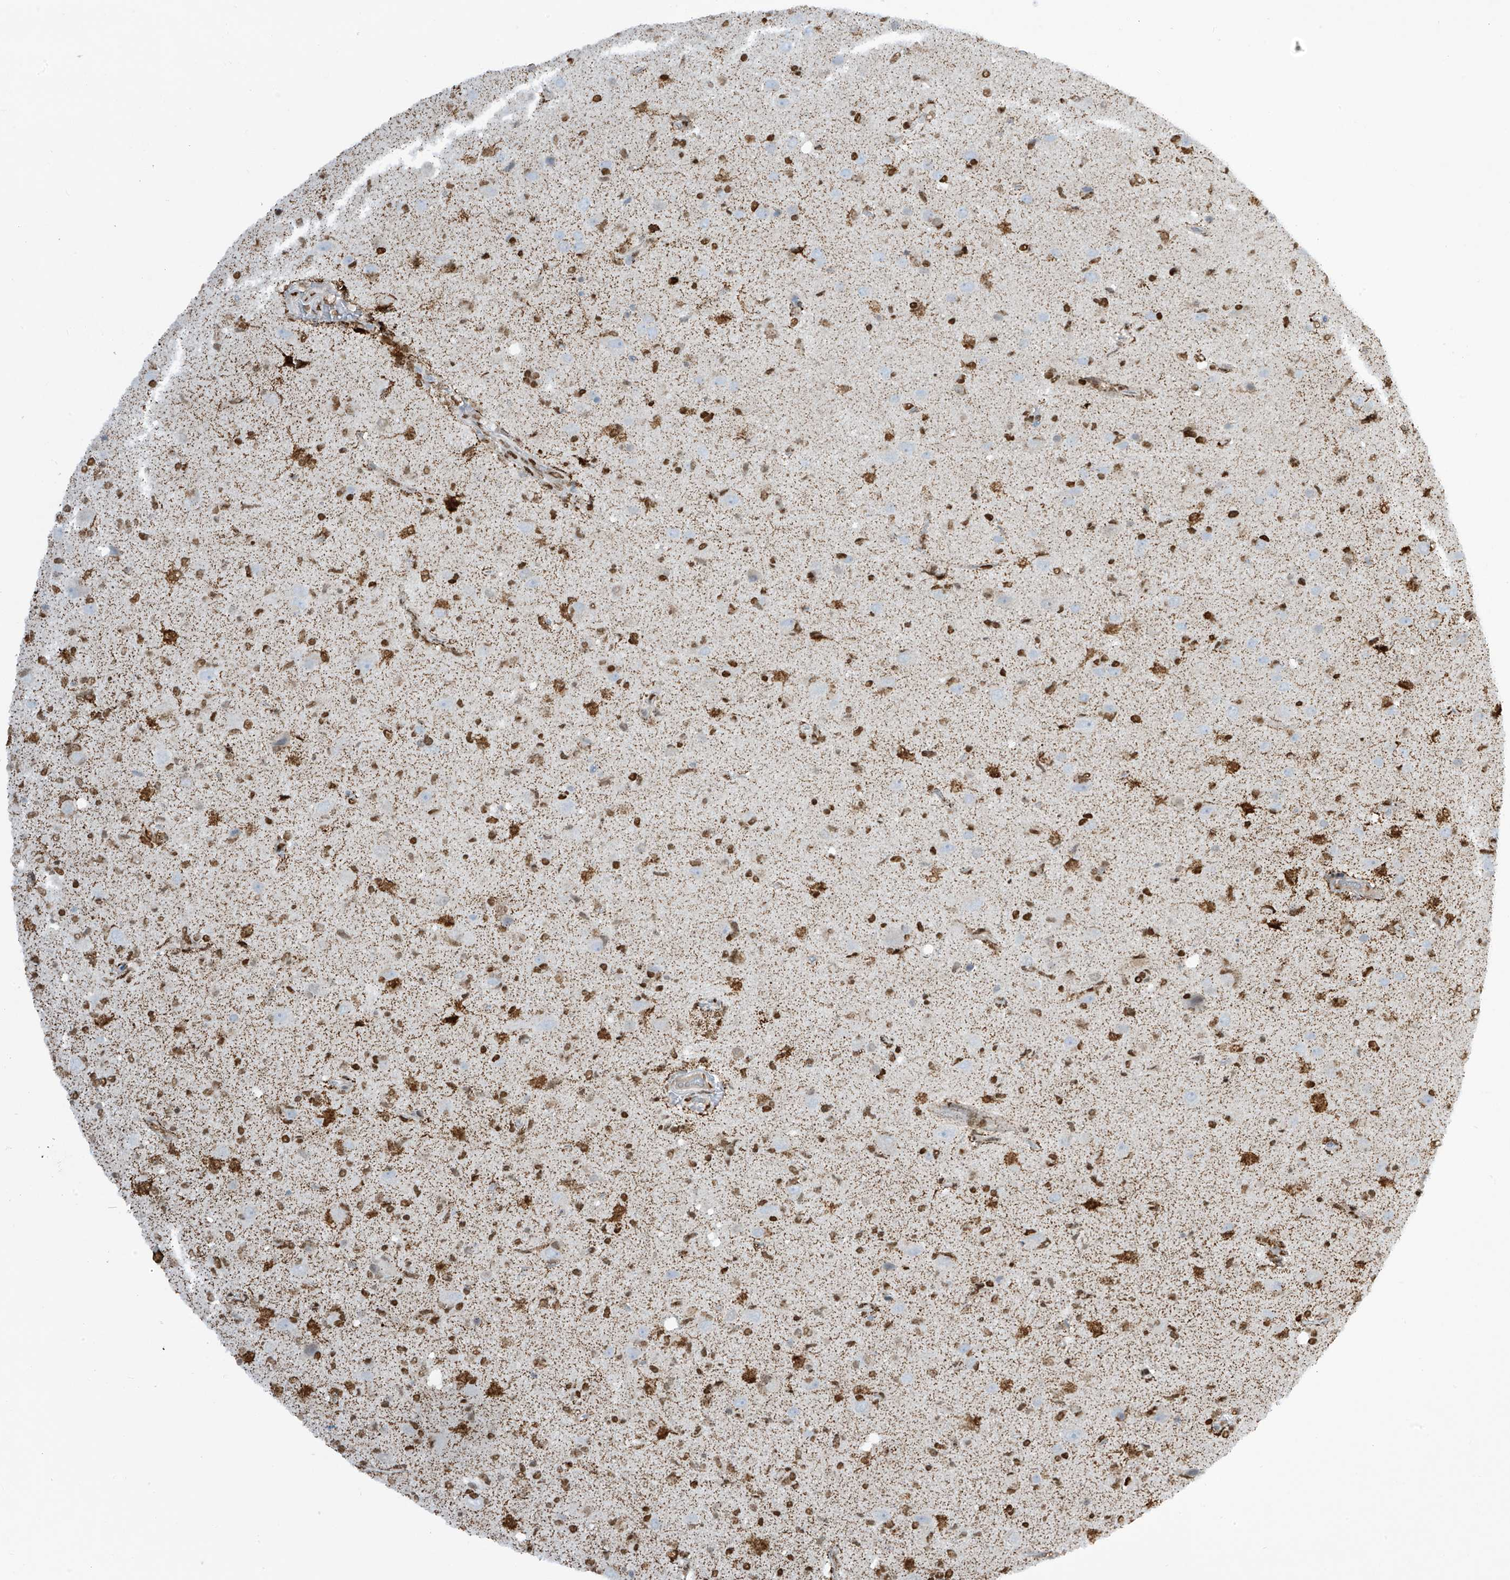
{"staining": {"intensity": "moderate", "quantity": "25%-75%", "location": "nuclear"}, "tissue": "glioma", "cell_type": "Tumor cells", "image_type": "cancer", "snomed": [{"axis": "morphology", "description": "Glioma, malignant, High grade"}, {"axis": "topography", "description": "Brain"}], "caption": "Tumor cells show moderate nuclear expression in about 25%-75% of cells in malignant high-grade glioma.", "gene": "PM20D2", "patient": {"sex": "female", "age": 57}}